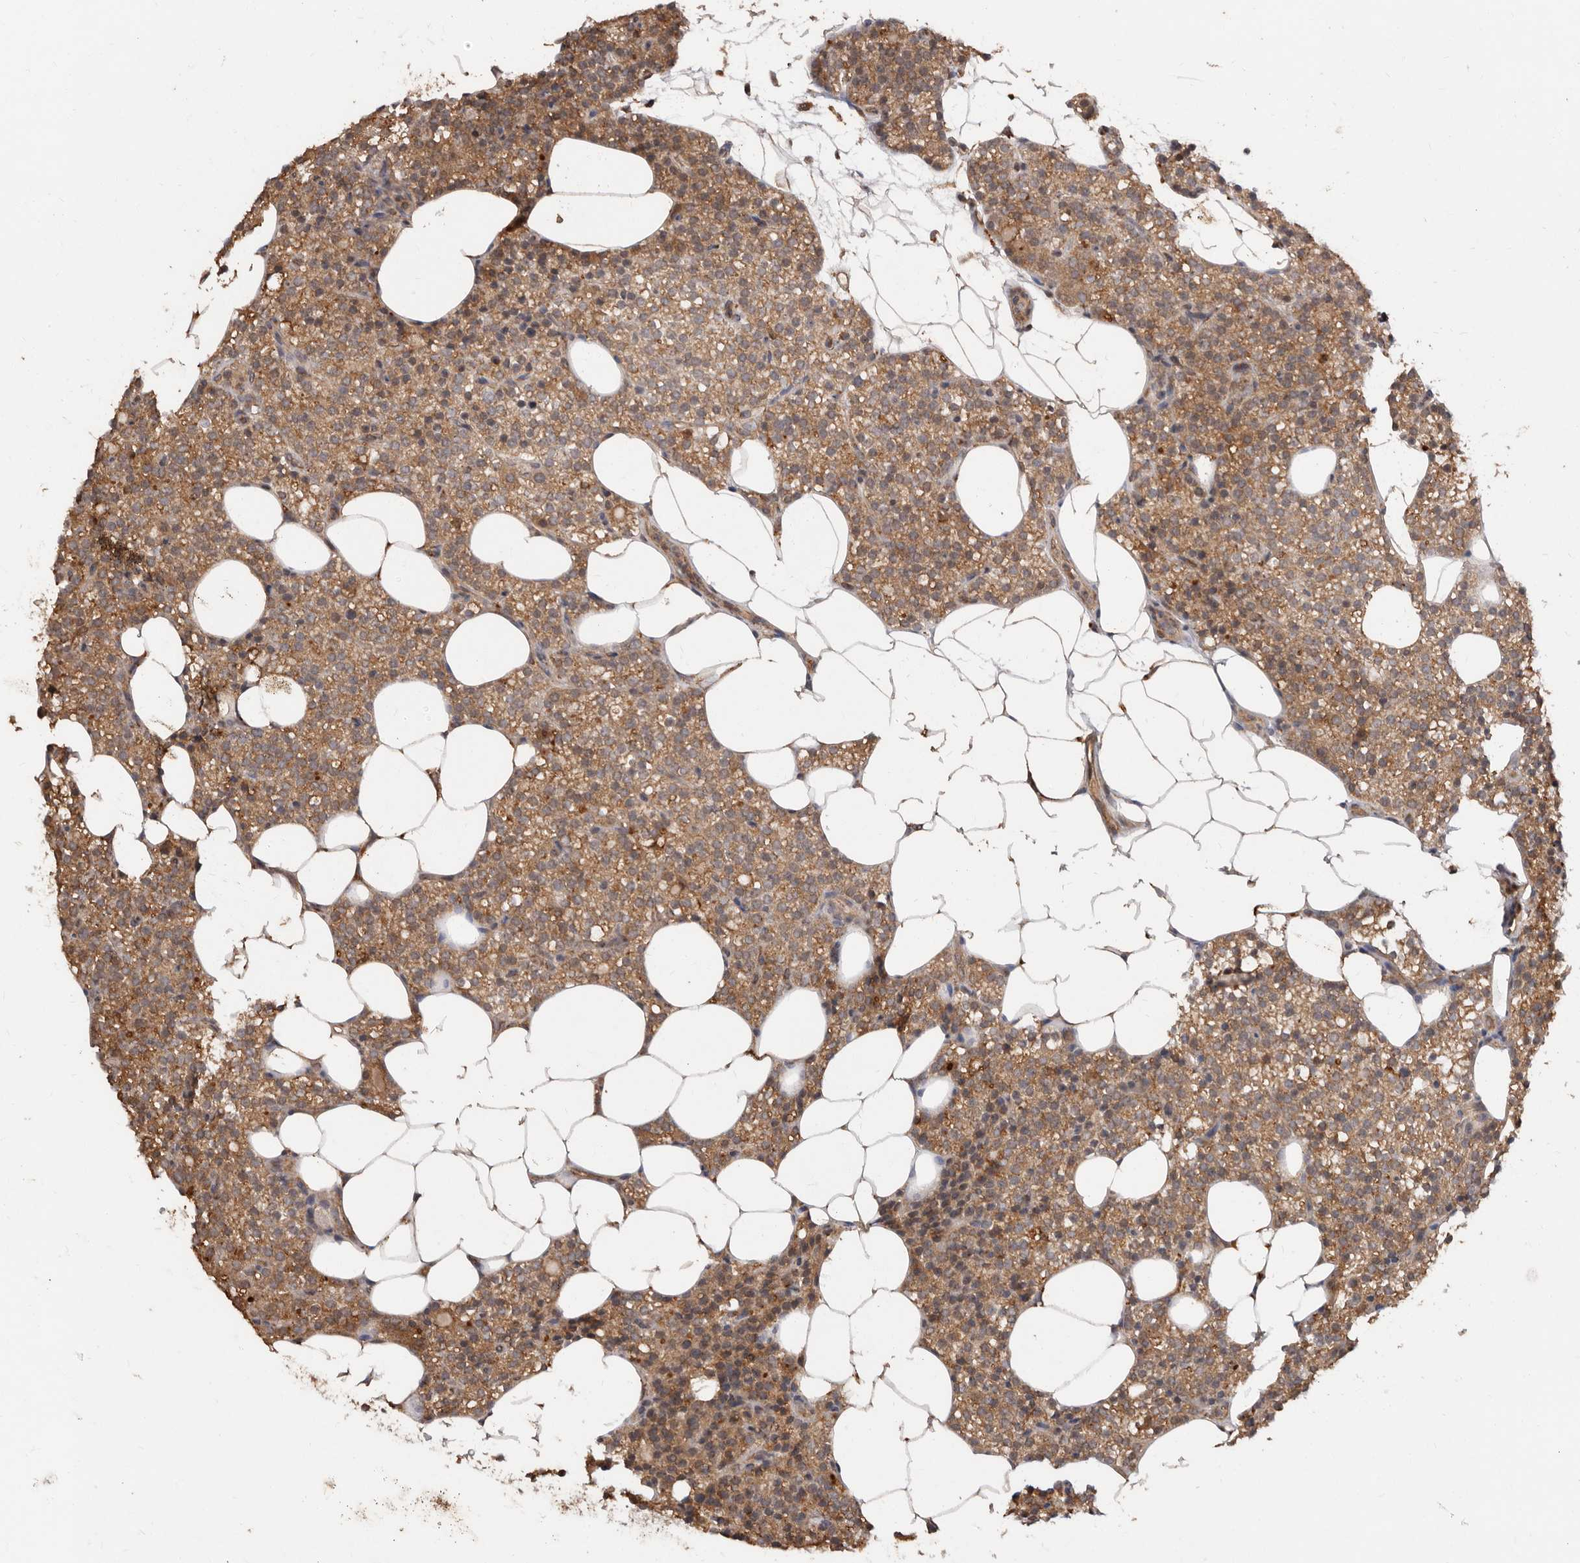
{"staining": {"intensity": "moderate", "quantity": ">75%", "location": "cytoplasmic/membranous"}, "tissue": "parathyroid gland", "cell_type": "Glandular cells", "image_type": "normal", "snomed": [{"axis": "morphology", "description": "Normal tissue, NOS"}, {"axis": "topography", "description": "Parathyroid gland"}], "caption": "Immunohistochemistry (IHC) of normal parathyroid gland displays medium levels of moderate cytoplasmic/membranous staining in about >75% of glandular cells. Immunohistochemistry (IHC) stains the protein of interest in brown and the nuclei are stained blue.", "gene": "RSPO2", "patient": {"sex": "female", "age": 56}}